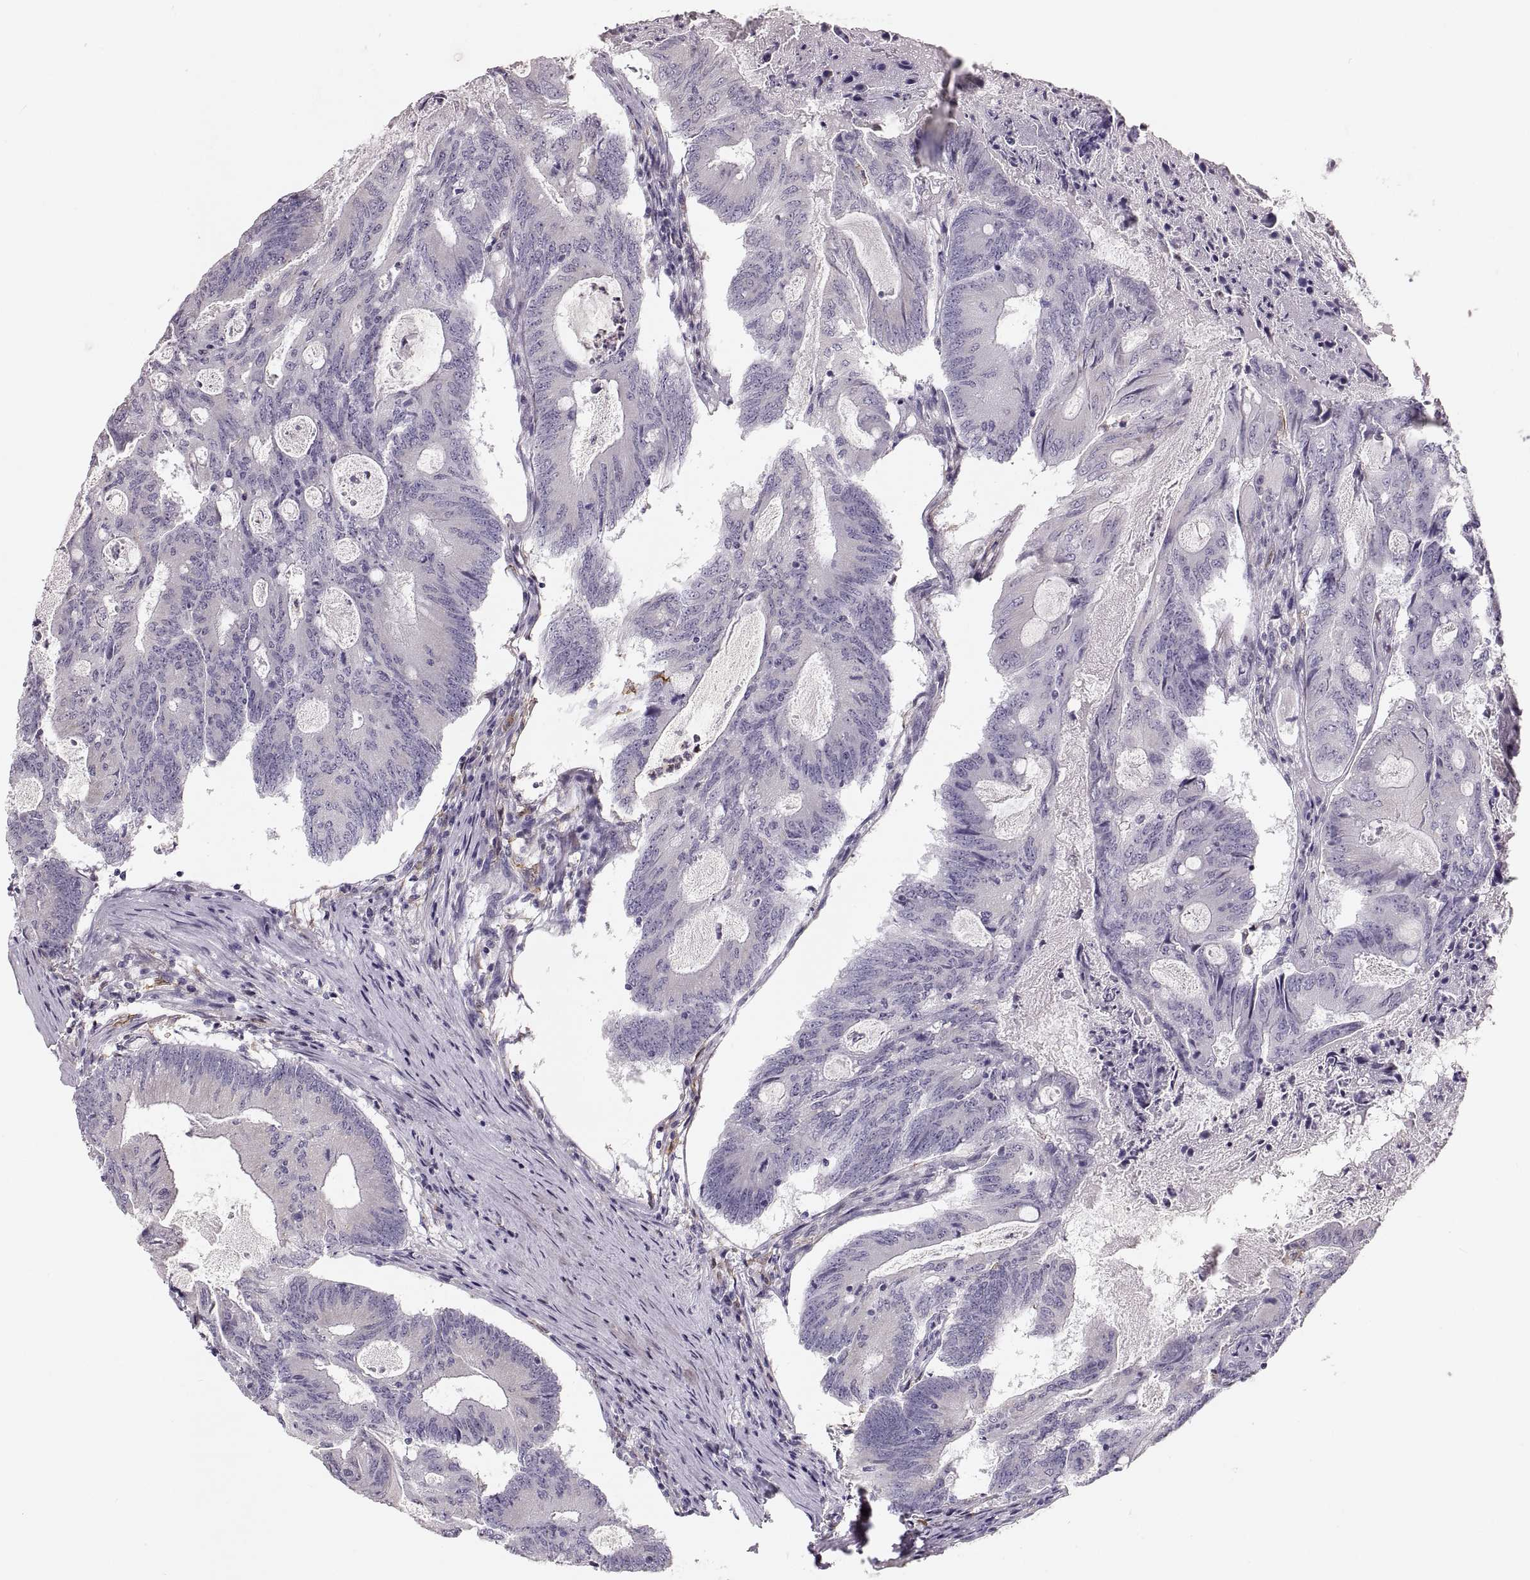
{"staining": {"intensity": "negative", "quantity": "none", "location": "none"}, "tissue": "colorectal cancer", "cell_type": "Tumor cells", "image_type": "cancer", "snomed": [{"axis": "morphology", "description": "Adenocarcinoma, NOS"}, {"axis": "topography", "description": "Colon"}], "caption": "An immunohistochemistry image of colorectal adenocarcinoma is shown. There is no staining in tumor cells of colorectal adenocarcinoma.", "gene": "RUNDC3A", "patient": {"sex": "female", "age": 70}}